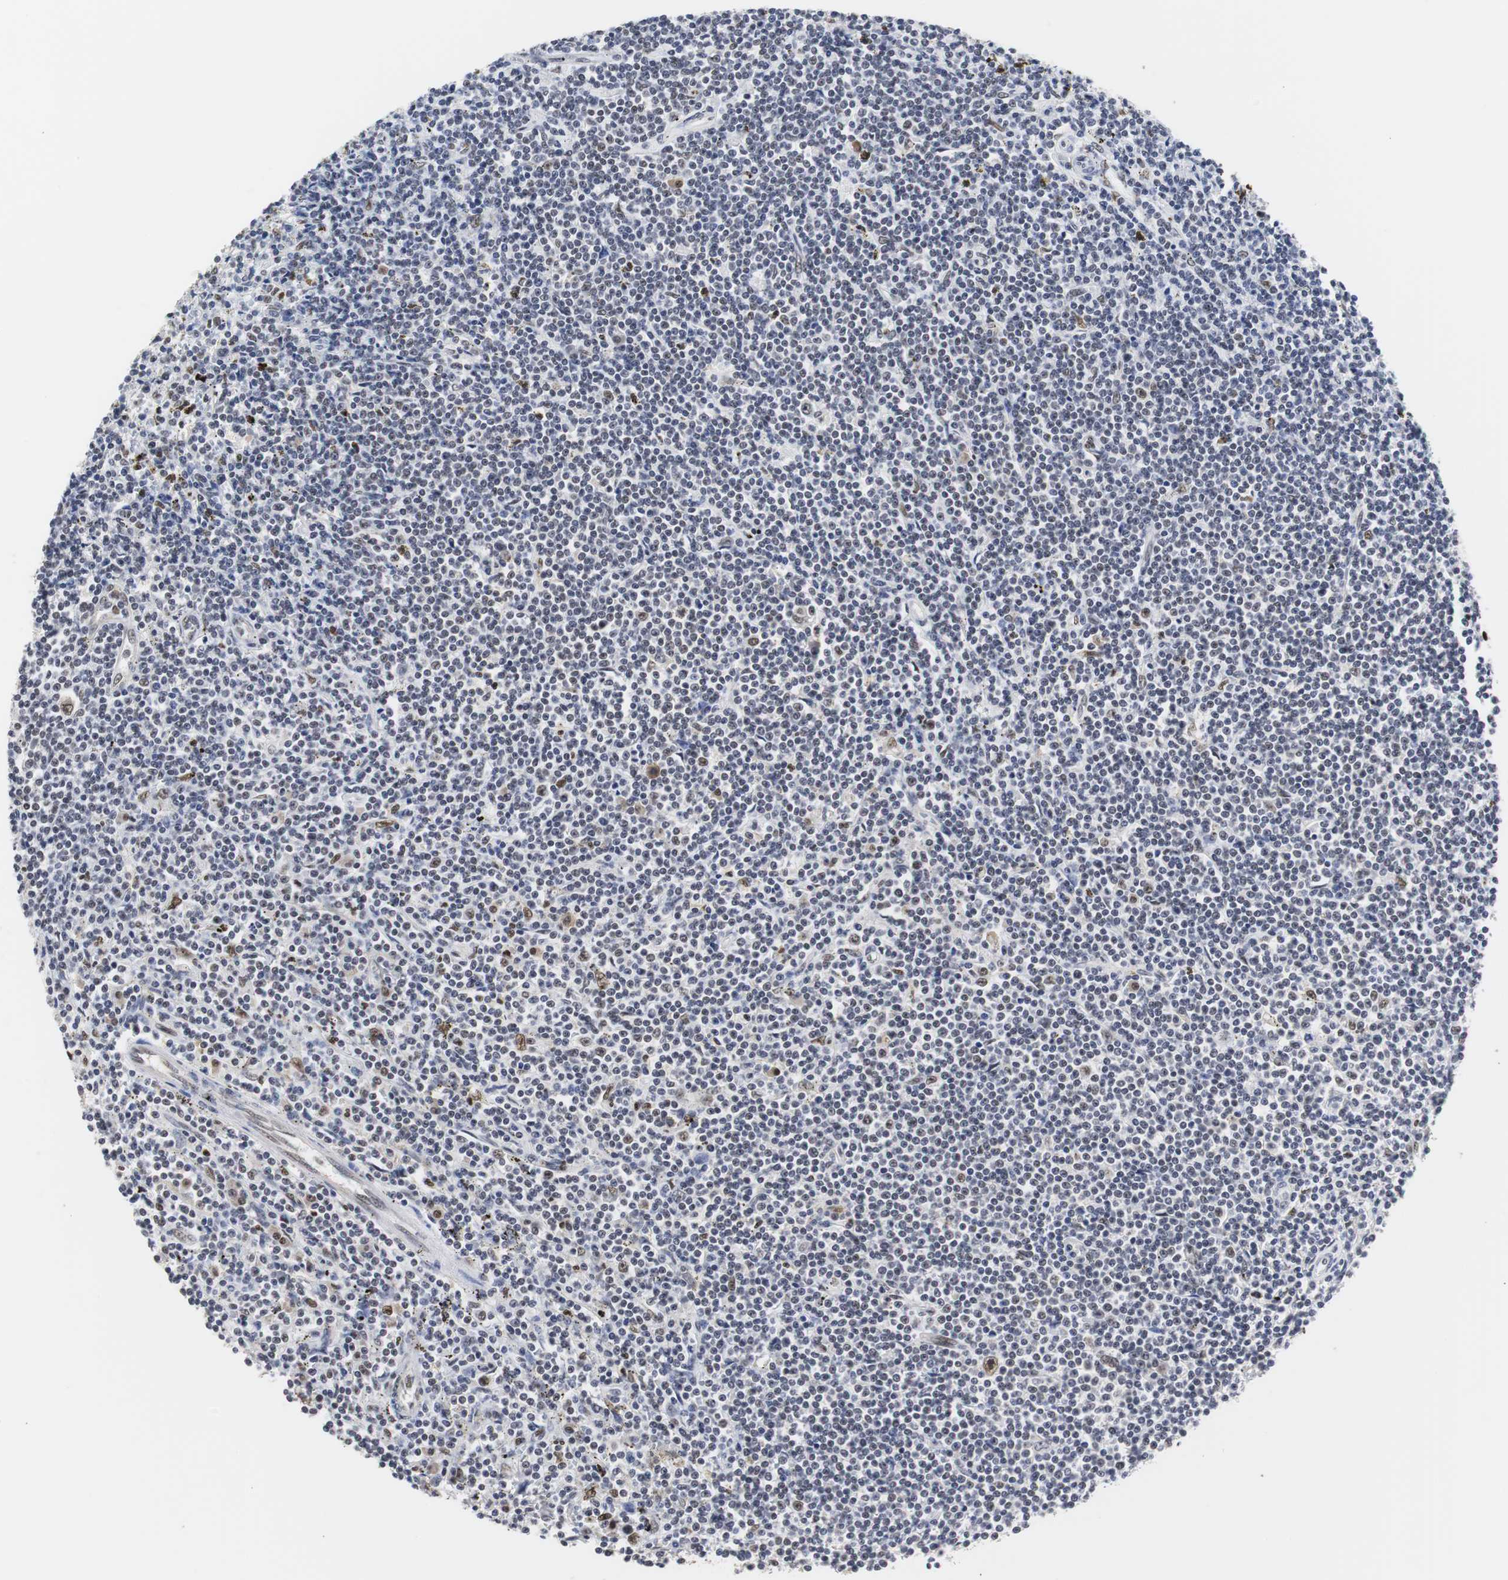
{"staining": {"intensity": "weak", "quantity": "<25%", "location": "nuclear"}, "tissue": "lymphoma", "cell_type": "Tumor cells", "image_type": "cancer", "snomed": [{"axis": "morphology", "description": "Malignant lymphoma, non-Hodgkin's type, Low grade"}, {"axis": "topography", "description": "Spleen"}], "caption": "High power microscopy histopathology image of an IHC image of malignant lymphoma, non-Hodgkin's type (low-grade), revealing no significant expression in tumor cells.", "gene": "ZFC3H1", "patient": {"sex": "male", "age": 76}}